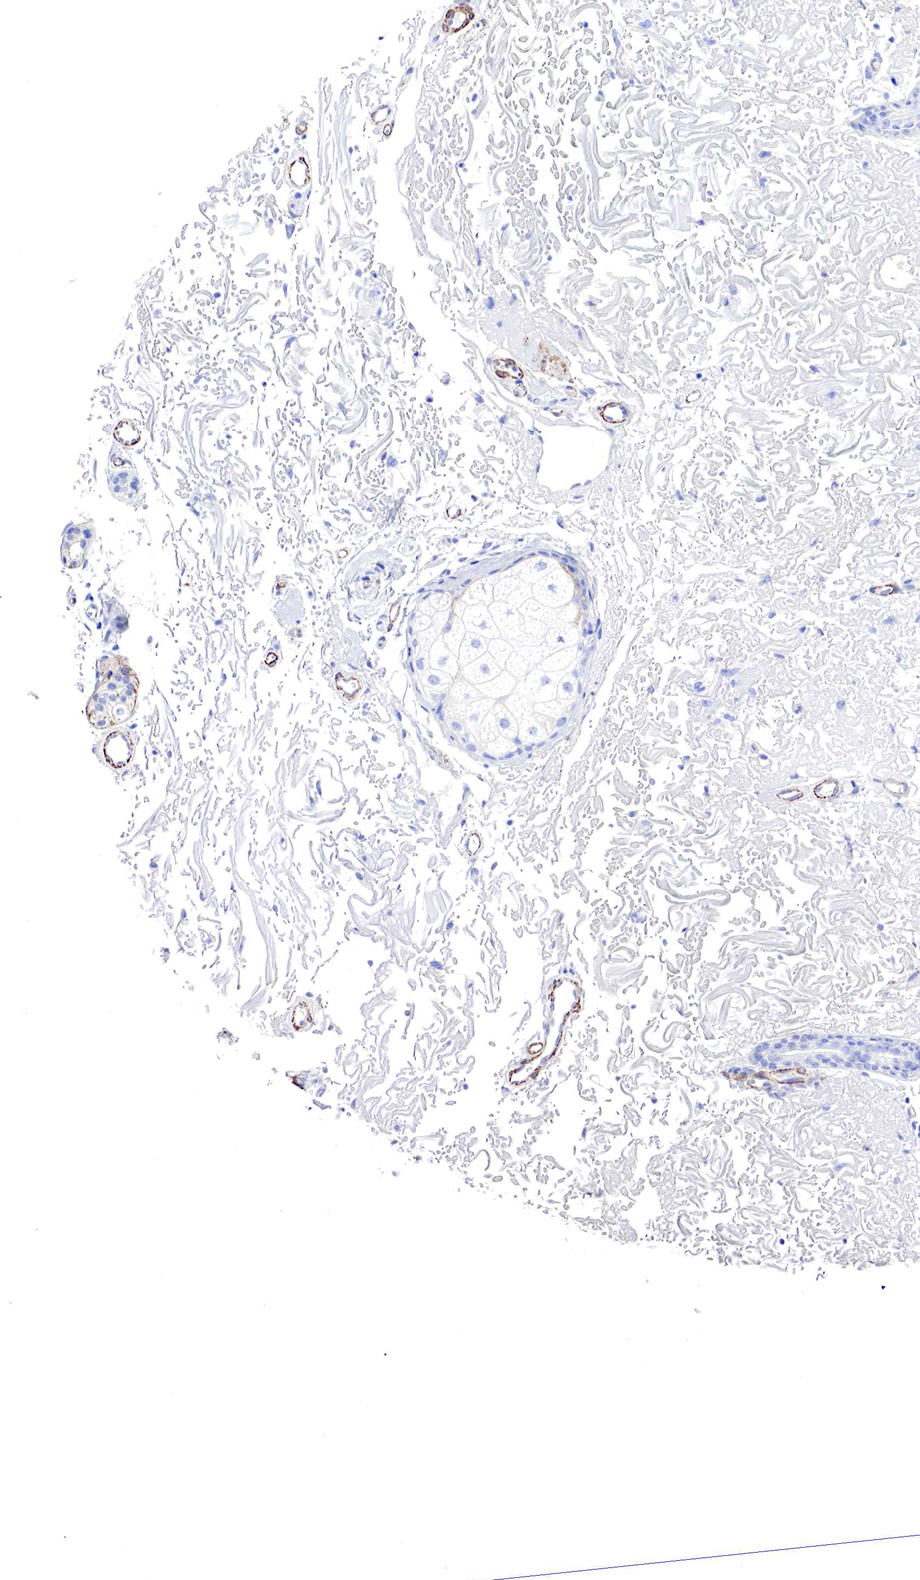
{"staining": {"intensity": "negative", "quantity": "none", "location": "none"}, "tissue": "skin", "cell_type": "Fibroblasts", "image_type": "normal", "snomed": [{"axis": "morphology", "description": "Normal tissue, NOS"}, {"axis": "topography", "description": "Skin"}], "caption": "Skin stained for a protein using immunohistochemistry displays no expression fibroblasts.", "gene": "TPM1", "patient": {"sex": "female", "age": 90}}